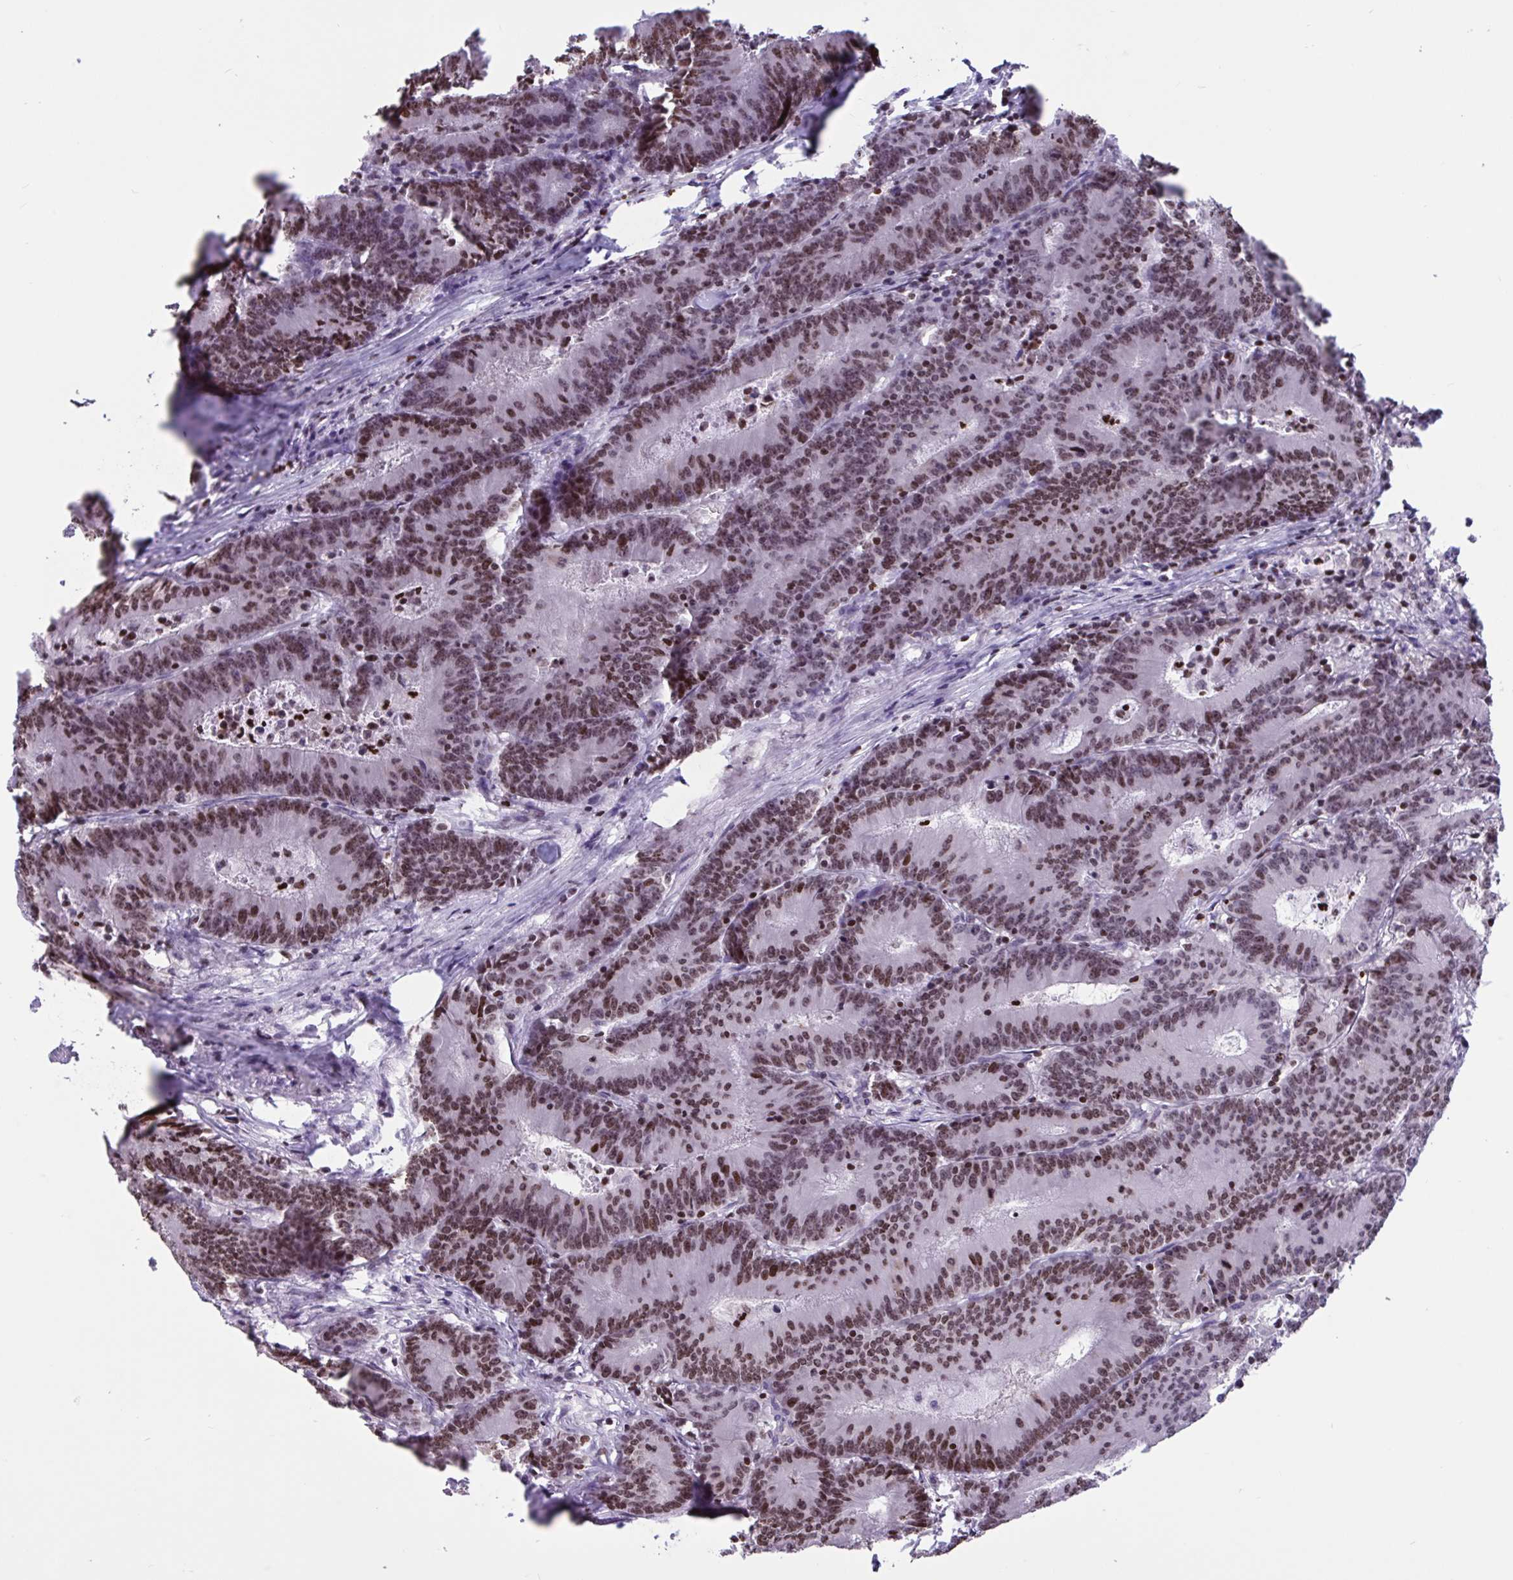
{"staining": {"intensity": "moderate", "quantity": ">75%", "location": "nuclear"}, "tissue": "colorectal cancer", "cell_type": "Tumor cells", "image_type": "cancer", "snomed": [{"axis": "morphology", "description": "Adenocarcinoma, NOS"}, {"axis": "topography", "description": "Colon"}], "caption": "Human colorectal cancer stained with a brown dye demonstrates moderate nuclear positive staining in about >75% of tumor cells.", "gene": "HMGB2", "patient": {"sex": "female", "age": 78}}